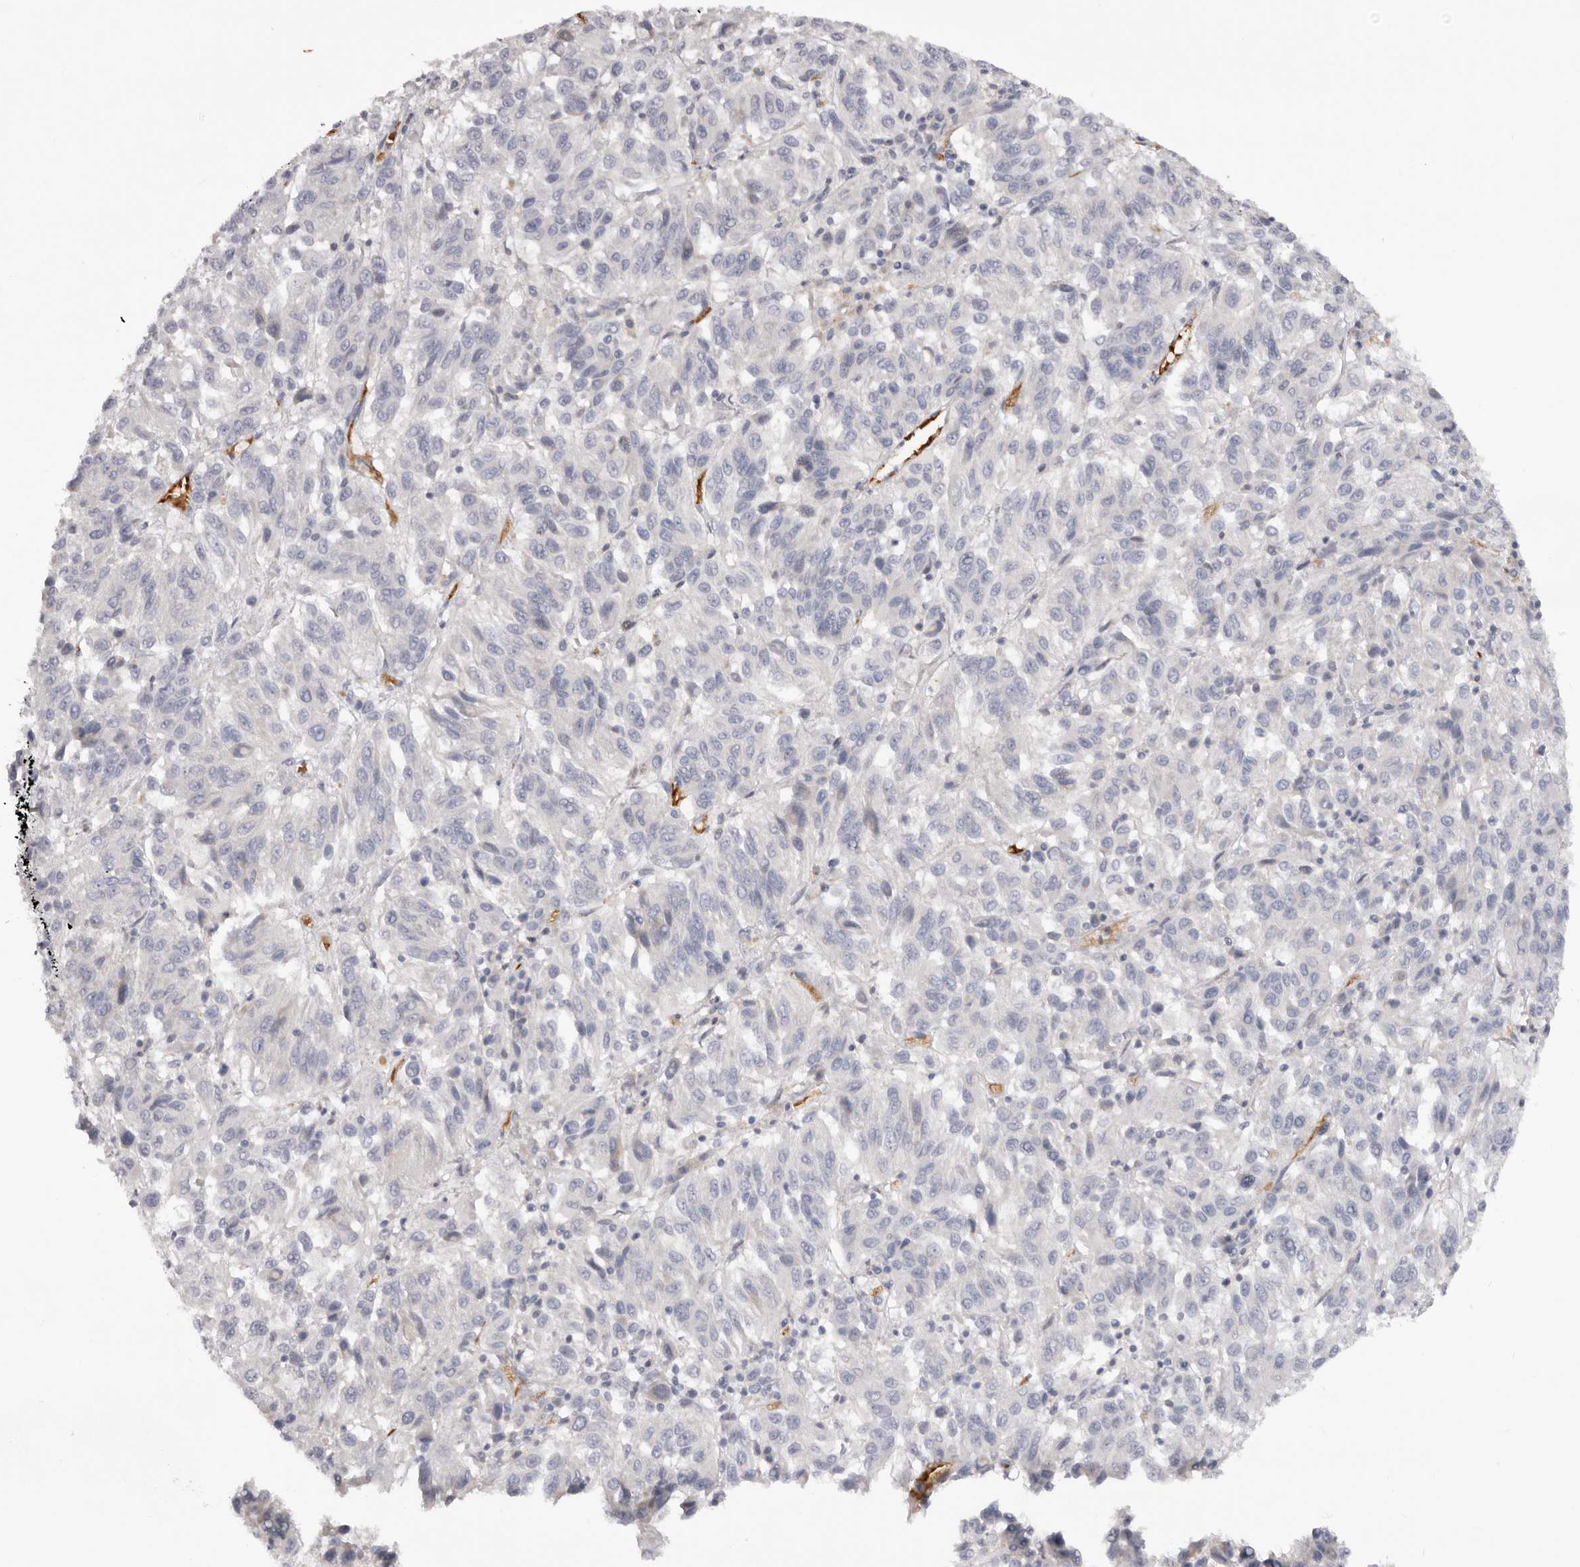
{"staining": {"intensity": "negative", "quantity": "none", "location": "none"}, "tissue": "melanoma", "cell_type": "Tumor cells", "image_type": "cancer", "snomed": [{"axis": "morphology", "description": "Malignant melanoma, Metastatic site"}, {"axis": "topography", "description": "Lung"}], "caption": "An immunohistochemistry histopathology image of melanoma is shown. There is no staining in tumor cells of melanoma.", "gene": "TNR", "patient": {"sex": "male", "age": 64}}